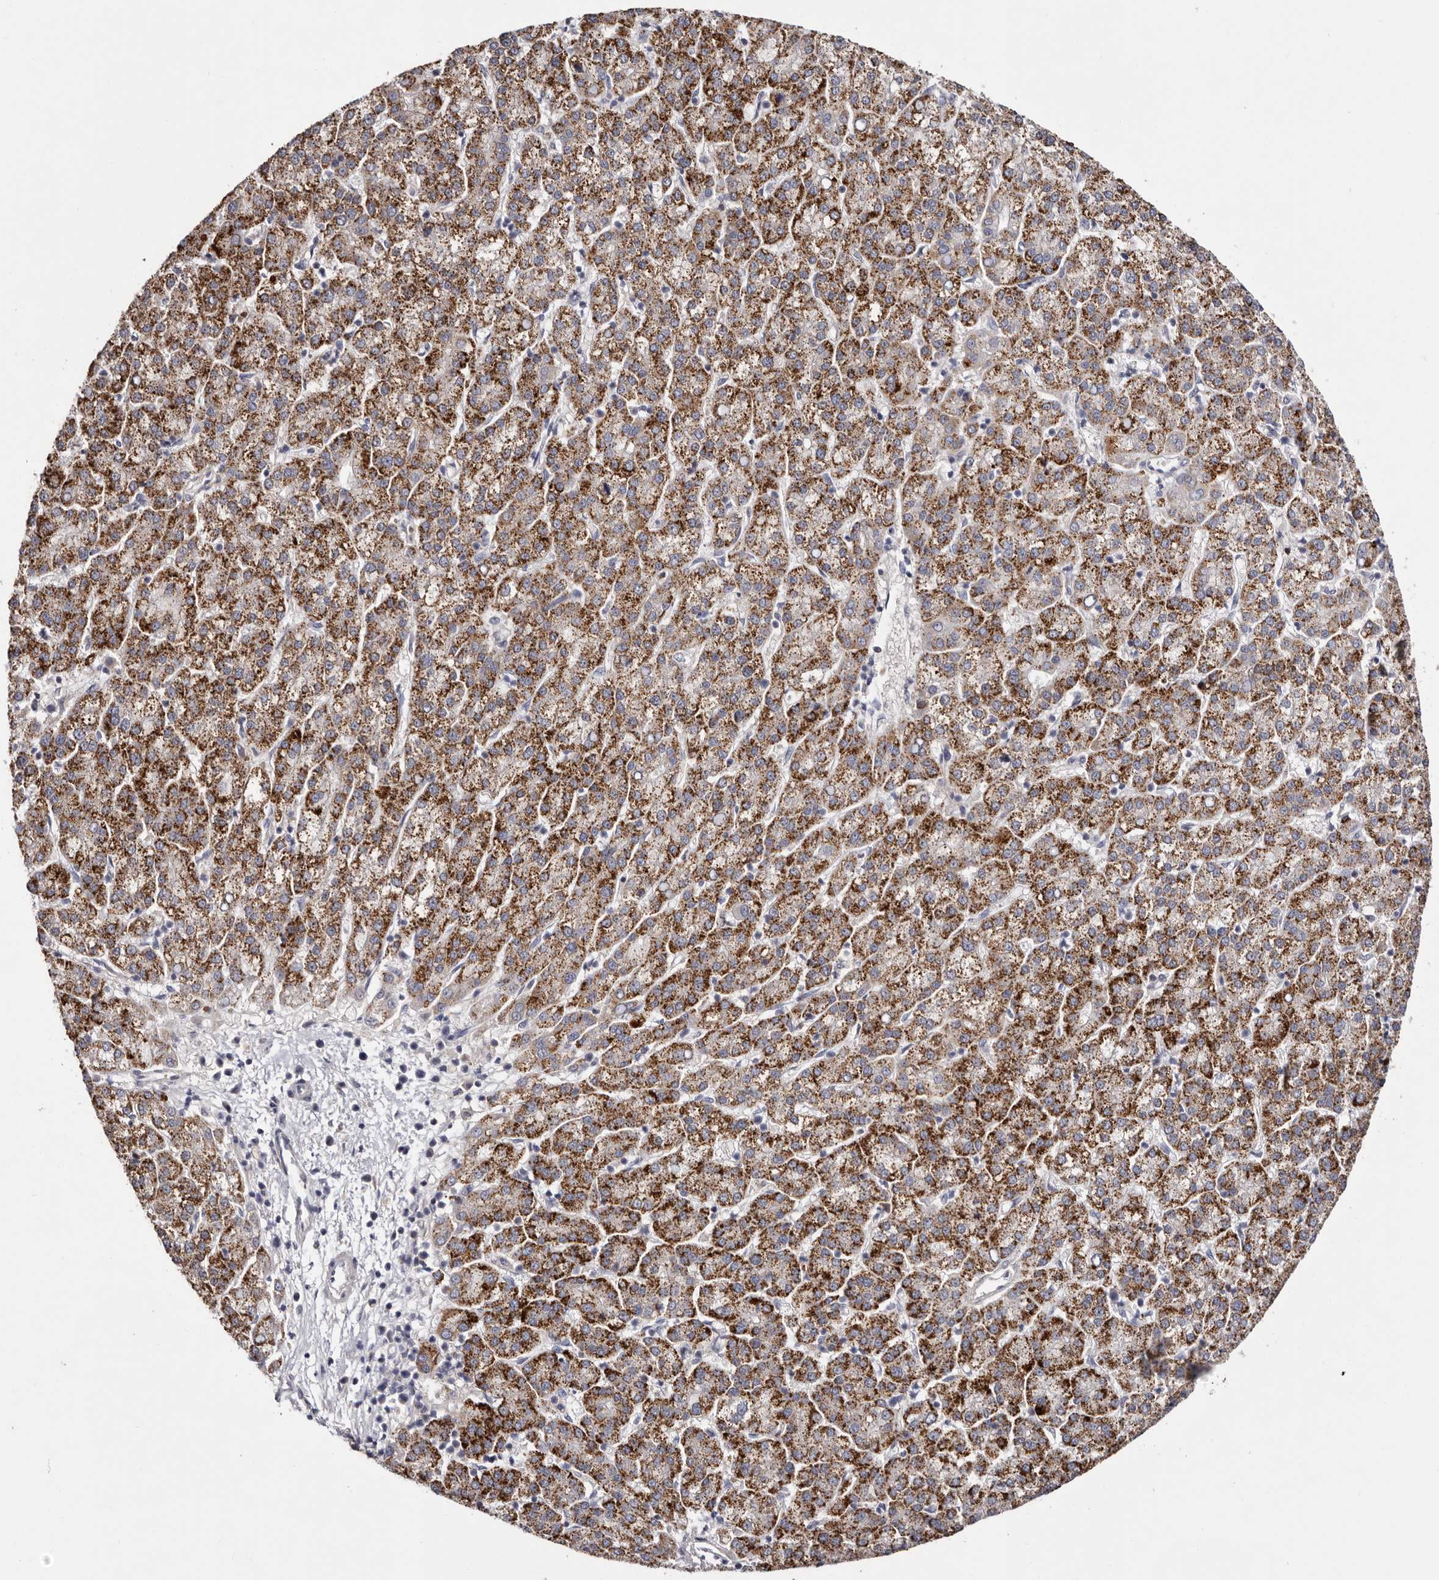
{"staining": {"intensity": "strong", "quantity": ">75%", "location": "cytoplasmic/membranous"}, "tissue": "liver cancer", "cell_type": "Tumor cells", "image_type": "cancer", "snomed": [{"axis": "morphology", "description": "Carcinoma, Hepatocellular, NOS"}, {"axis": "topography", "description": "Liver"}], "caption": "This micrograph reveals immunohistochemistry (IHC) staining of human liver cancer (hepatocellular carcinoma), with high strong cytoplasmic/membranous expression in about >75% of tumor cells.", "gene": "S1PR5", "patient": {"sex": "female", "age": 58}}